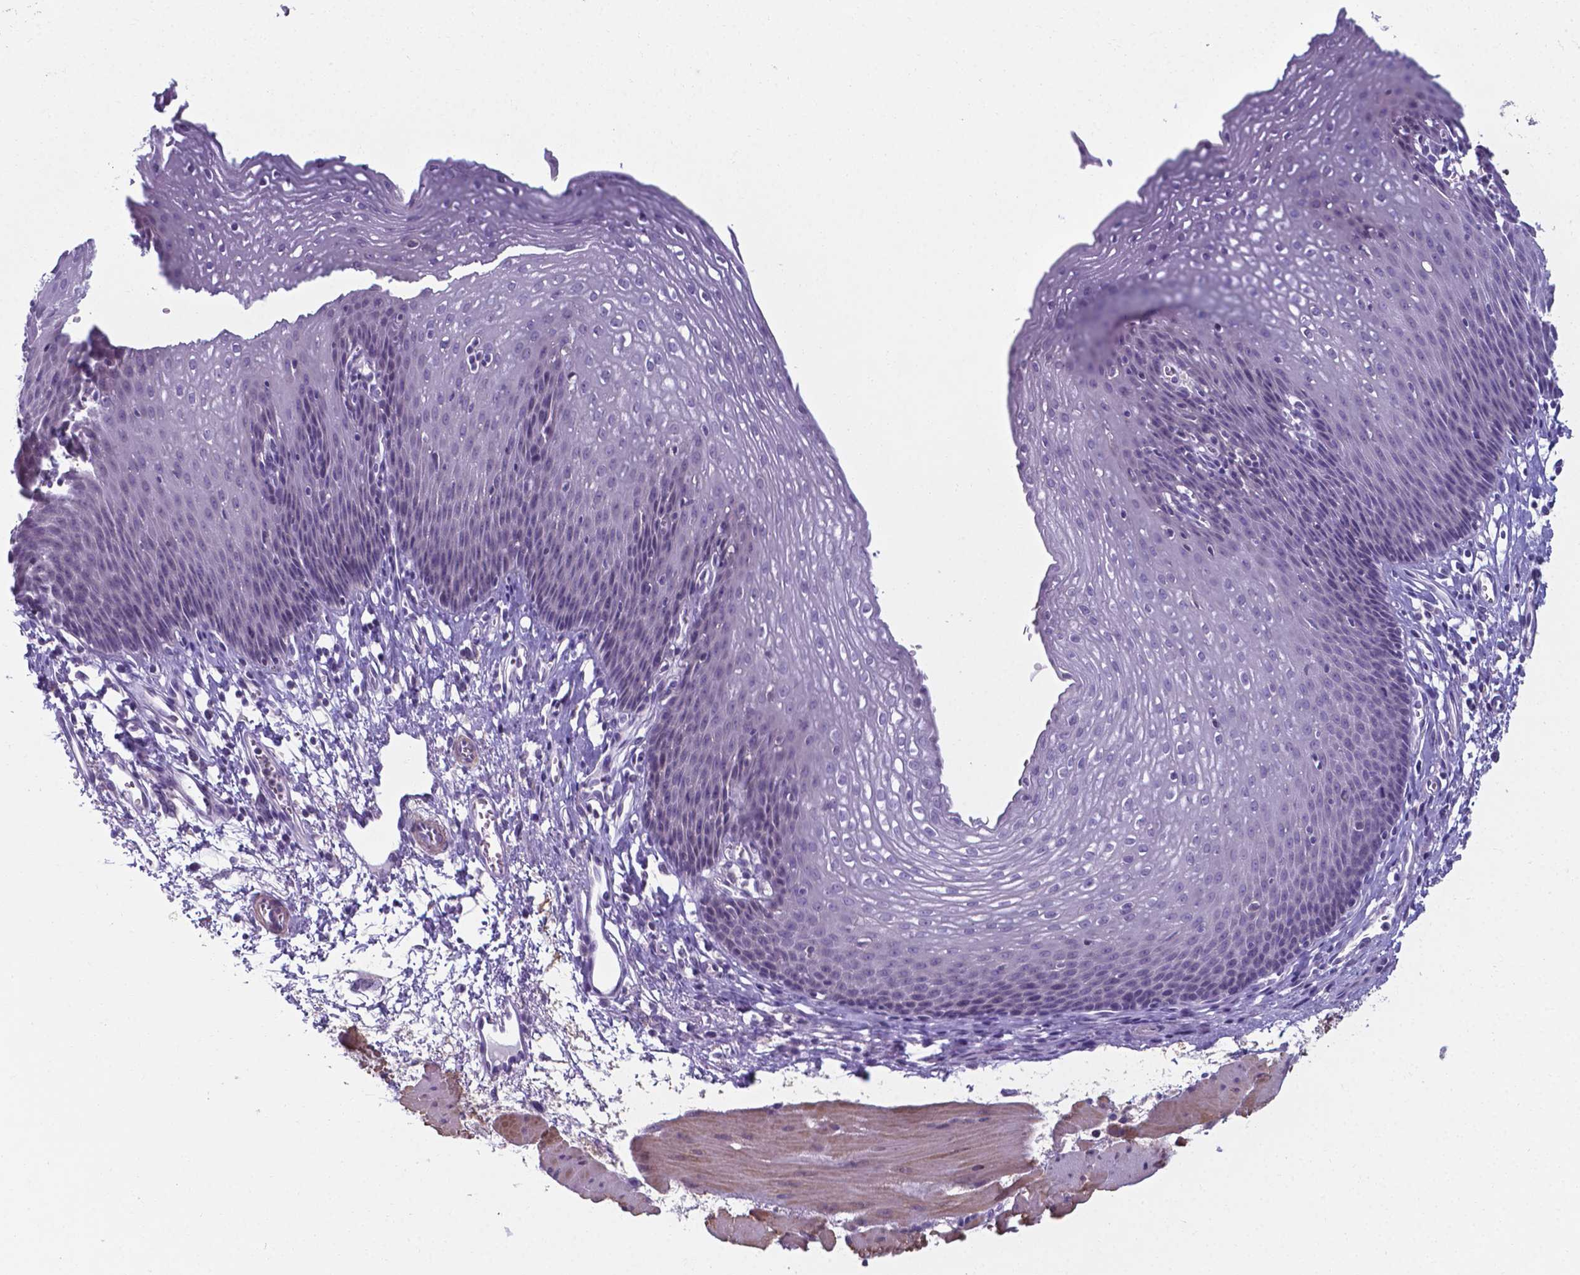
{"staining": {"intensity": "negative", "quantity": "none", "location": "none"}, "tissue": "esophagus", "cell_type": "Squamous epithelial cells", "image_type": "normal", "snomed": [{"axis": "morphology", "description": "Normal tissue, NOS"}, {"axis": "topography", "description": "Esophagus"}], "caption": "IHC histopathology image of unremarkable human esophagus stained for a protein (brown), which demonstrates no staining in squamous epithelial cells.", "gene": "AP5B1", "patient": {"sex": "female", "age": 64}}